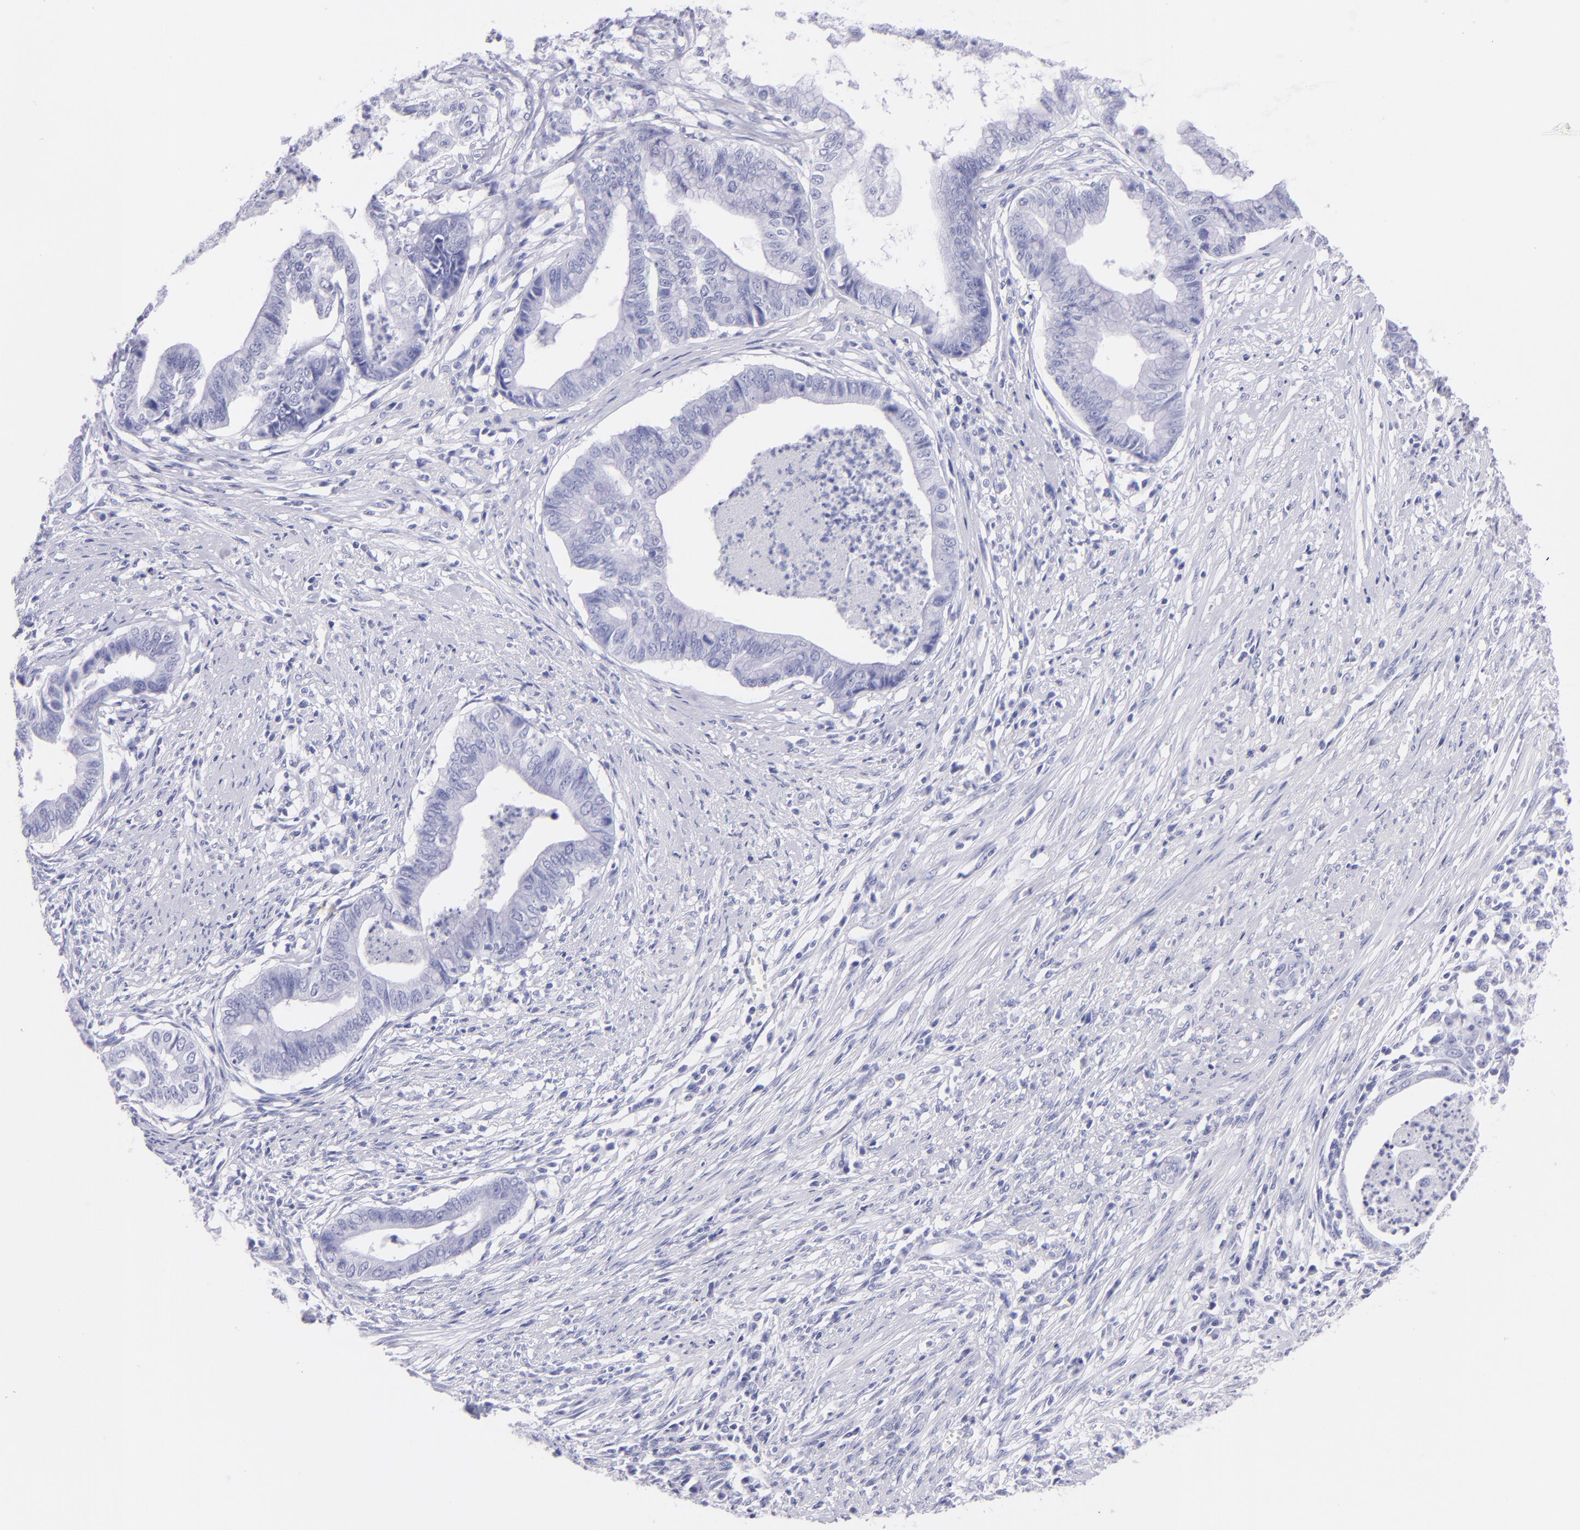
{"staining": {"intensity": "negative", "quantity": "none", "location": "none"}, "tissue": "endometrial cancer", "cell_type": "Tumor cells", "image_type": "cancer", "snomed": [{"axis": "morphology", "description": "Necrosis, NOS"}, {"axis": "morphology", "description": "Adenocarcinoma, NOS"}, {"axis": "topography", "description": "Endometrium"}], "caption": "The immunohistochemistry micrograph has no significant staining in tumor cells of endometrial cancer tissue.", "gene": "CNP", "patient": {"sex": "female", "age": 79}}